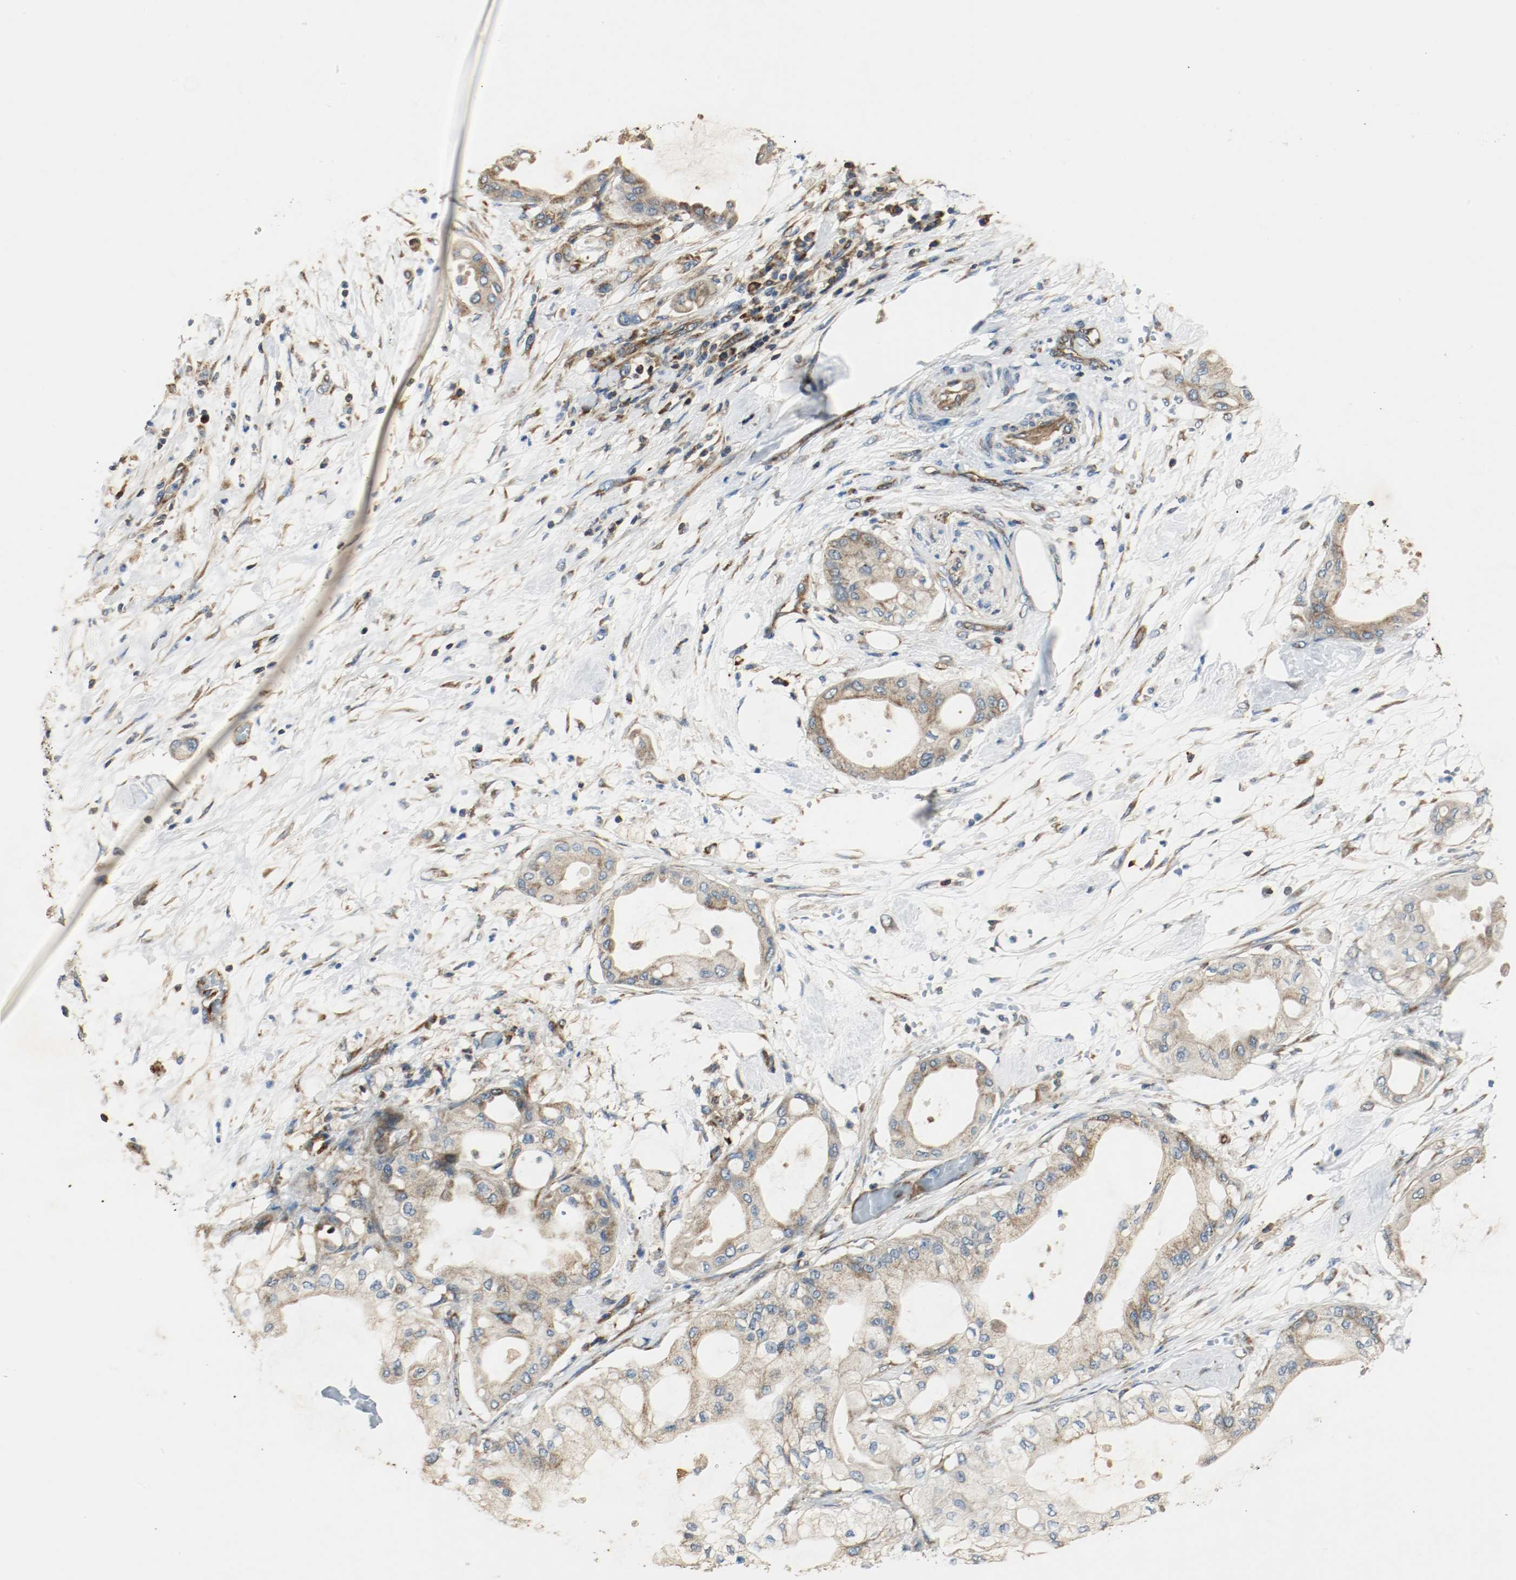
{"staining": {"intensity": "moderate", "quantity": ">75%", "location": "cytoplasmic/membranous"}, "tissue": "pancreatic cancer", "cell_type": "Tumor cells", "image_type": "cancer", "snomed": [{"axis": "morphology", "description": "Adenocarcinoma, NOS"}, {"axis": "morphology", "description": "Adenocarcinoma, metastatic, NOS"}, {"axis": "topography", "description": "Lymph node"}, {"axis": "topography", "description": "Pancreas"}, {"axis": "topography", "description": "Duodenum"}], "caption": "Pancreatic cancer (adenocarcinoma) stained for a protein (brown) shows moderate cytoplasmic/membranous positive staining in approximately >75% of tumor cells.", "gene": "PLCG1", "patient": {"sex": "female", "age": 64}}